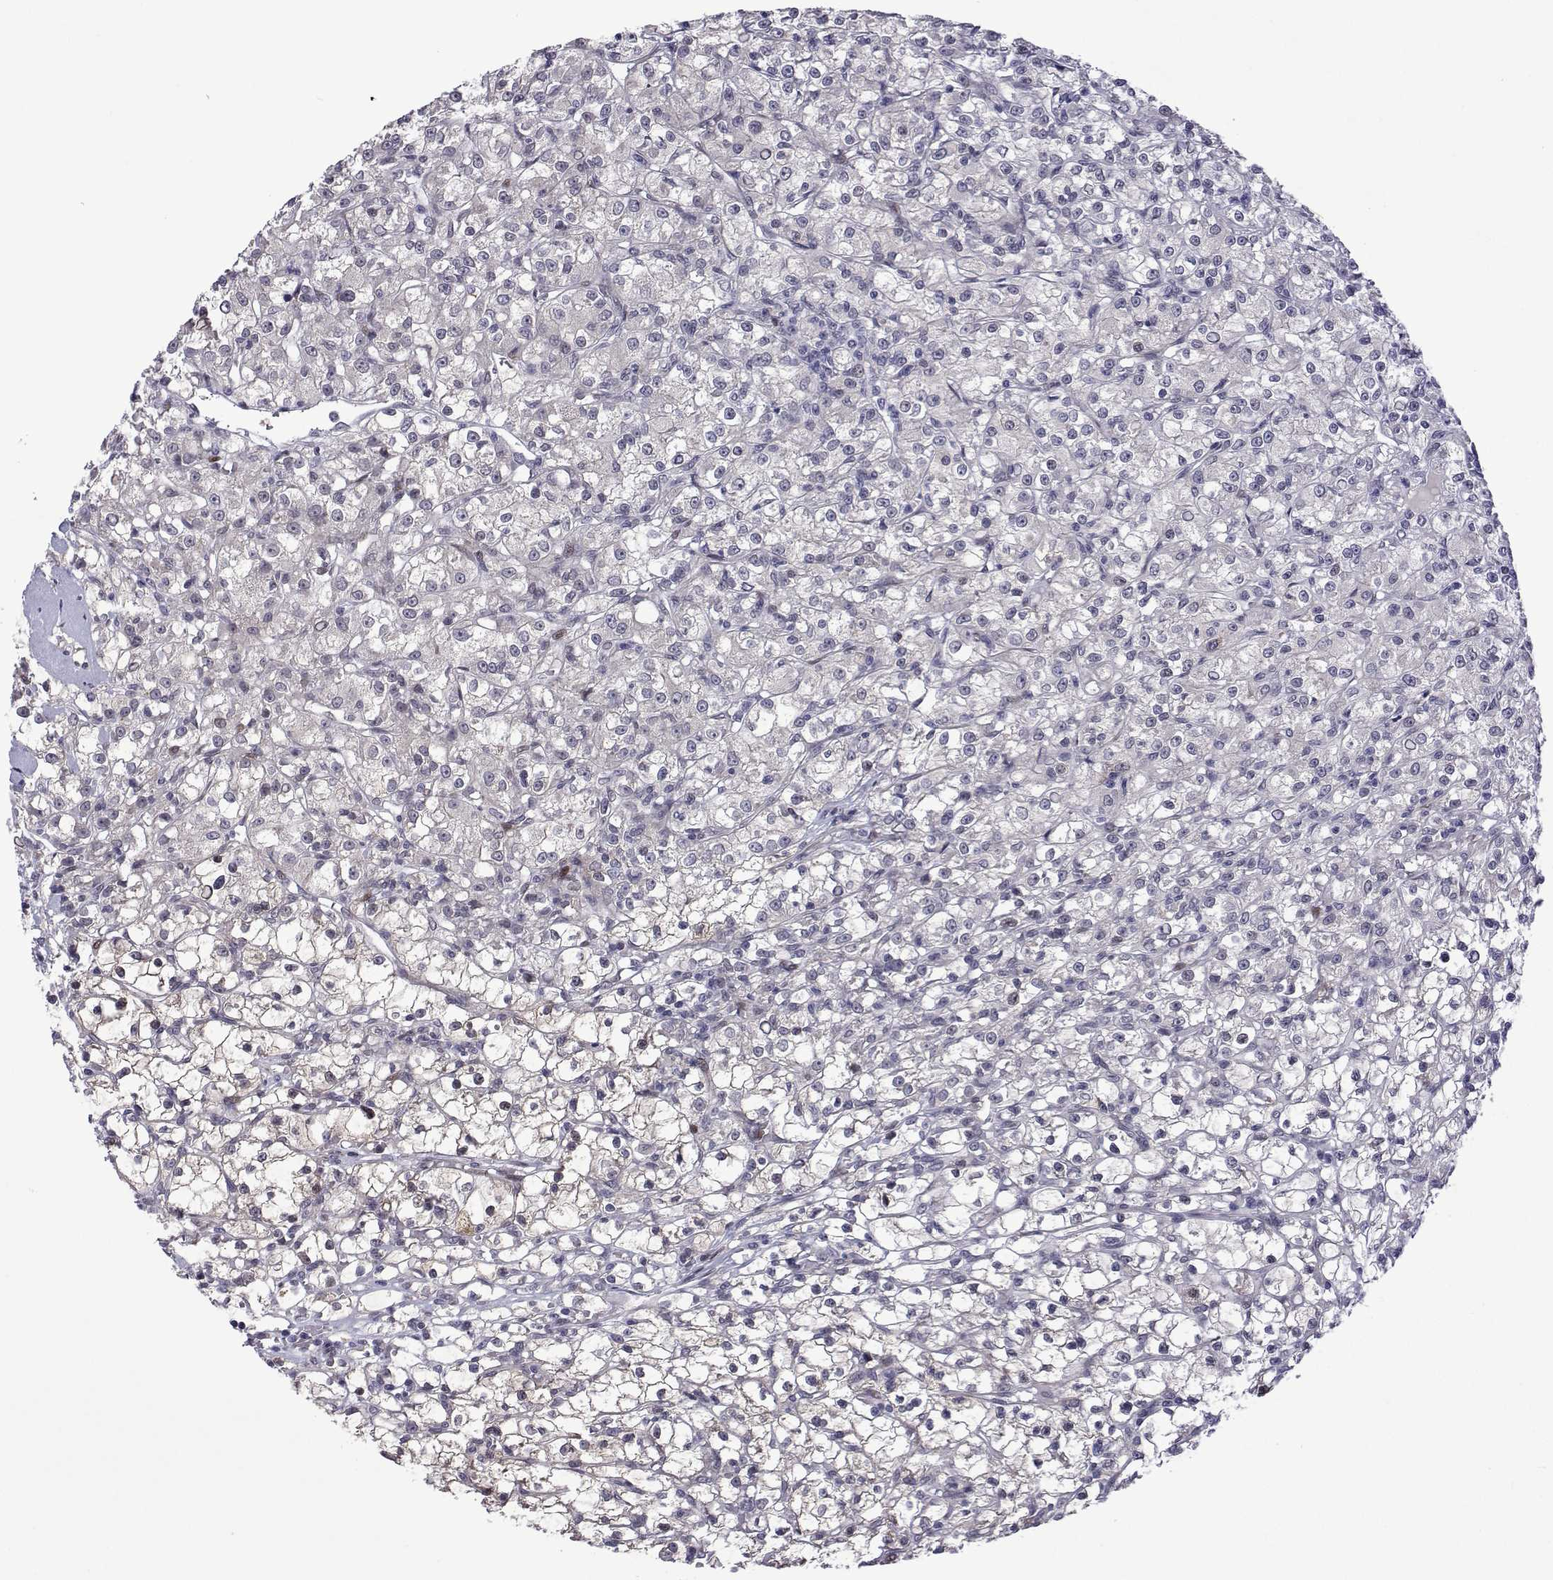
{"staining": {"intensity": "negative", "quantity": "none", "location": "none"}, "tissue": "renal cancer", "cell_type": "Tumor cells", "image_type": "cancer", "snomed": [{"axis": "morphology", "description": "Adenocarcinoma, NOS"}, {"axis": "topography", "description": "Kidney"}], "caption": "This is an immunohistochemistry (IHC) micrograph of renal cancer. There is no positivity in tumor cells.", "gene": "EFCAB3", "patient": {"sex": "female", "age": 59}}